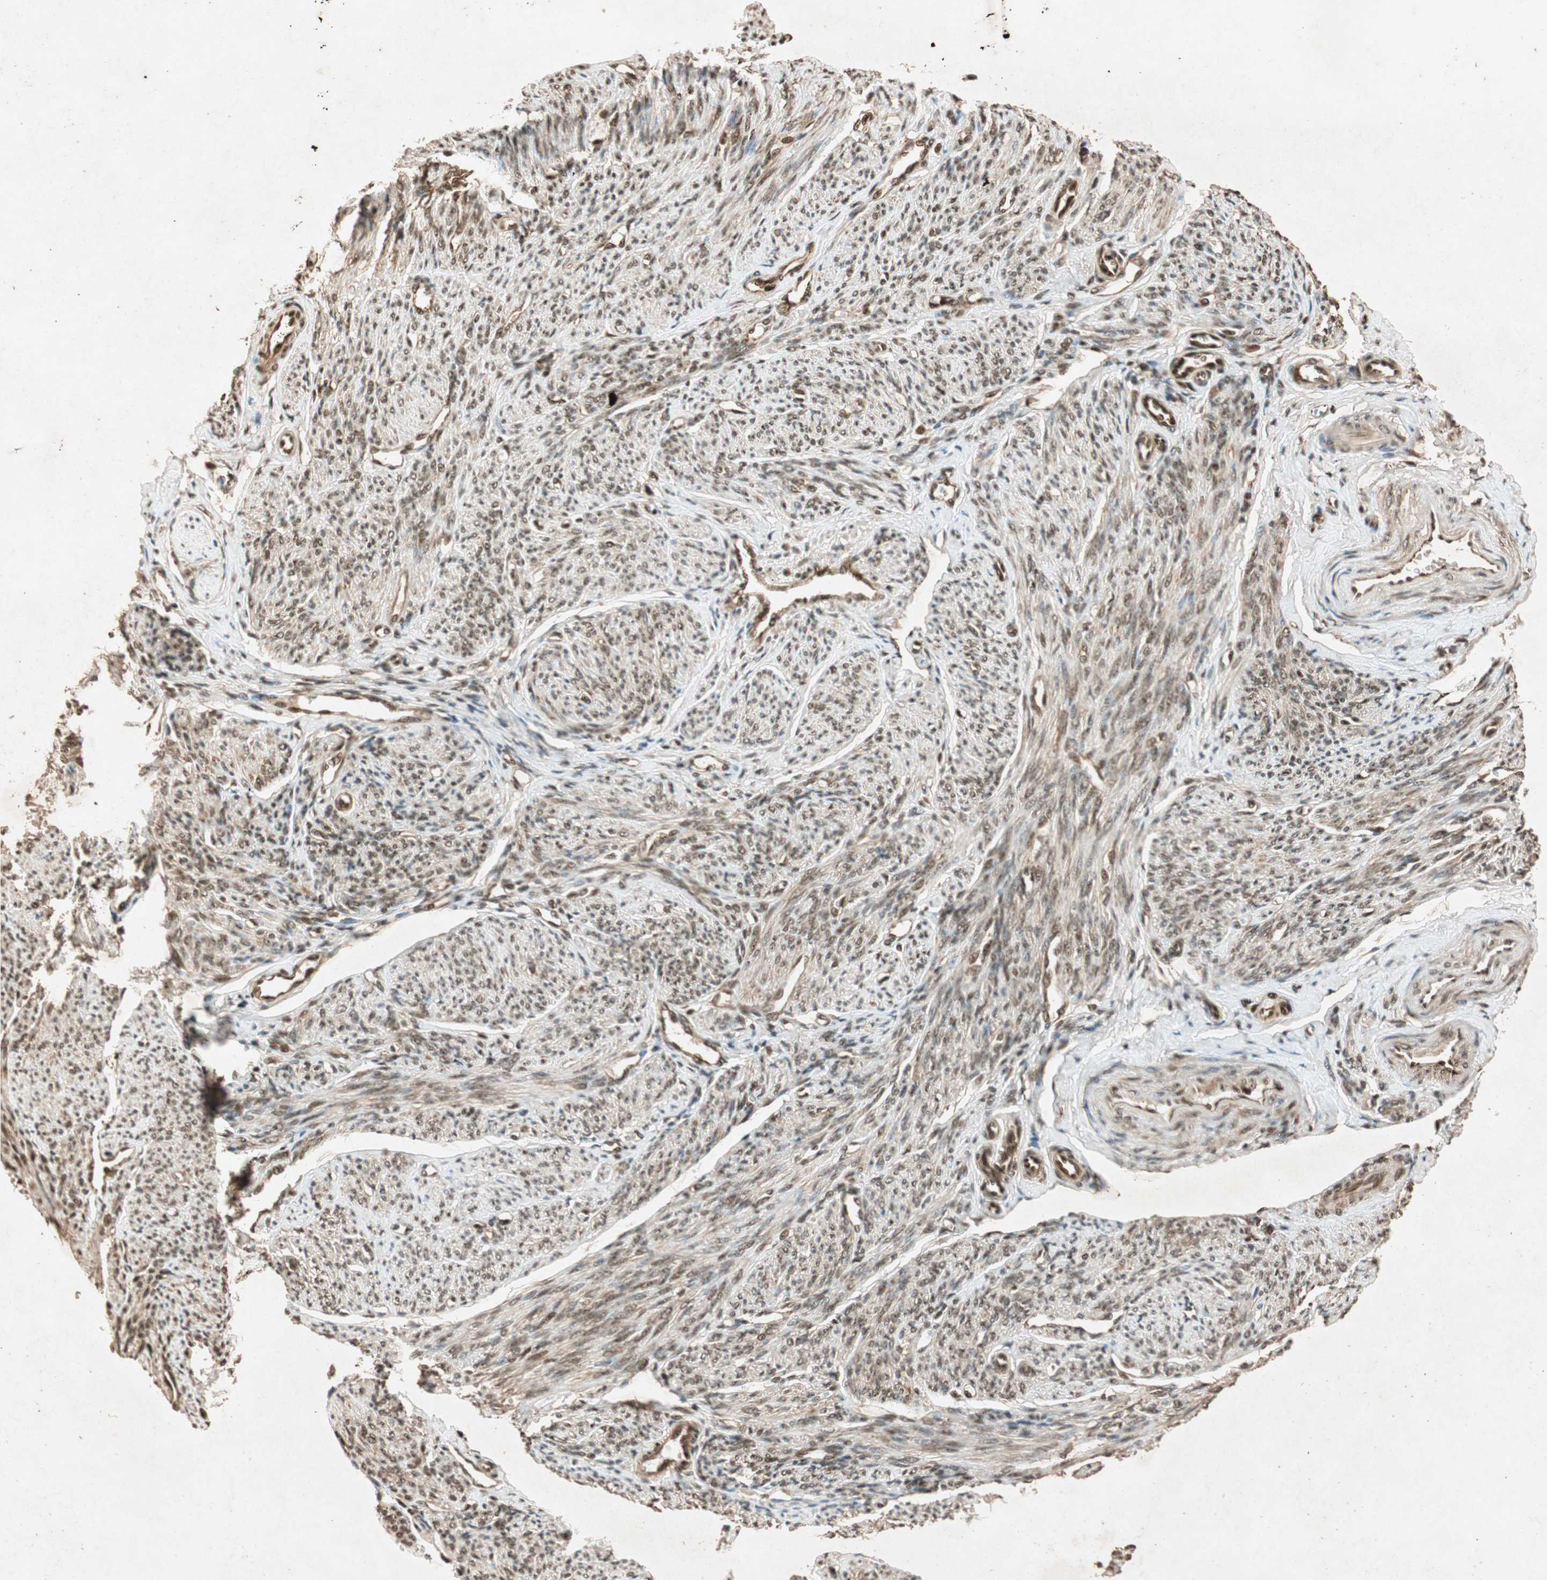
{"staining": {"intensity": "moderate", "quantity": ">75%", "location": "cytoplasmic/membranous,nuclear"}, "tissue": "smooth muscle", "cell_type": "Smooth muscle cells", "image_type": "normal", "snomed": [{"axis": "morphology", "description": "Normal tissue, NOS"}, {"axis": "topography", "description": "Smooth muscle"}], "caption": "Smooth muscle stained for a protein (brown) demonstrates moderate cytoplasmic/membranous,nuclear positive expression in approximately >75% of smooth muscle cells.", "gene": "ALKBH5", "patient": {"sex": "female", "age": 65}}